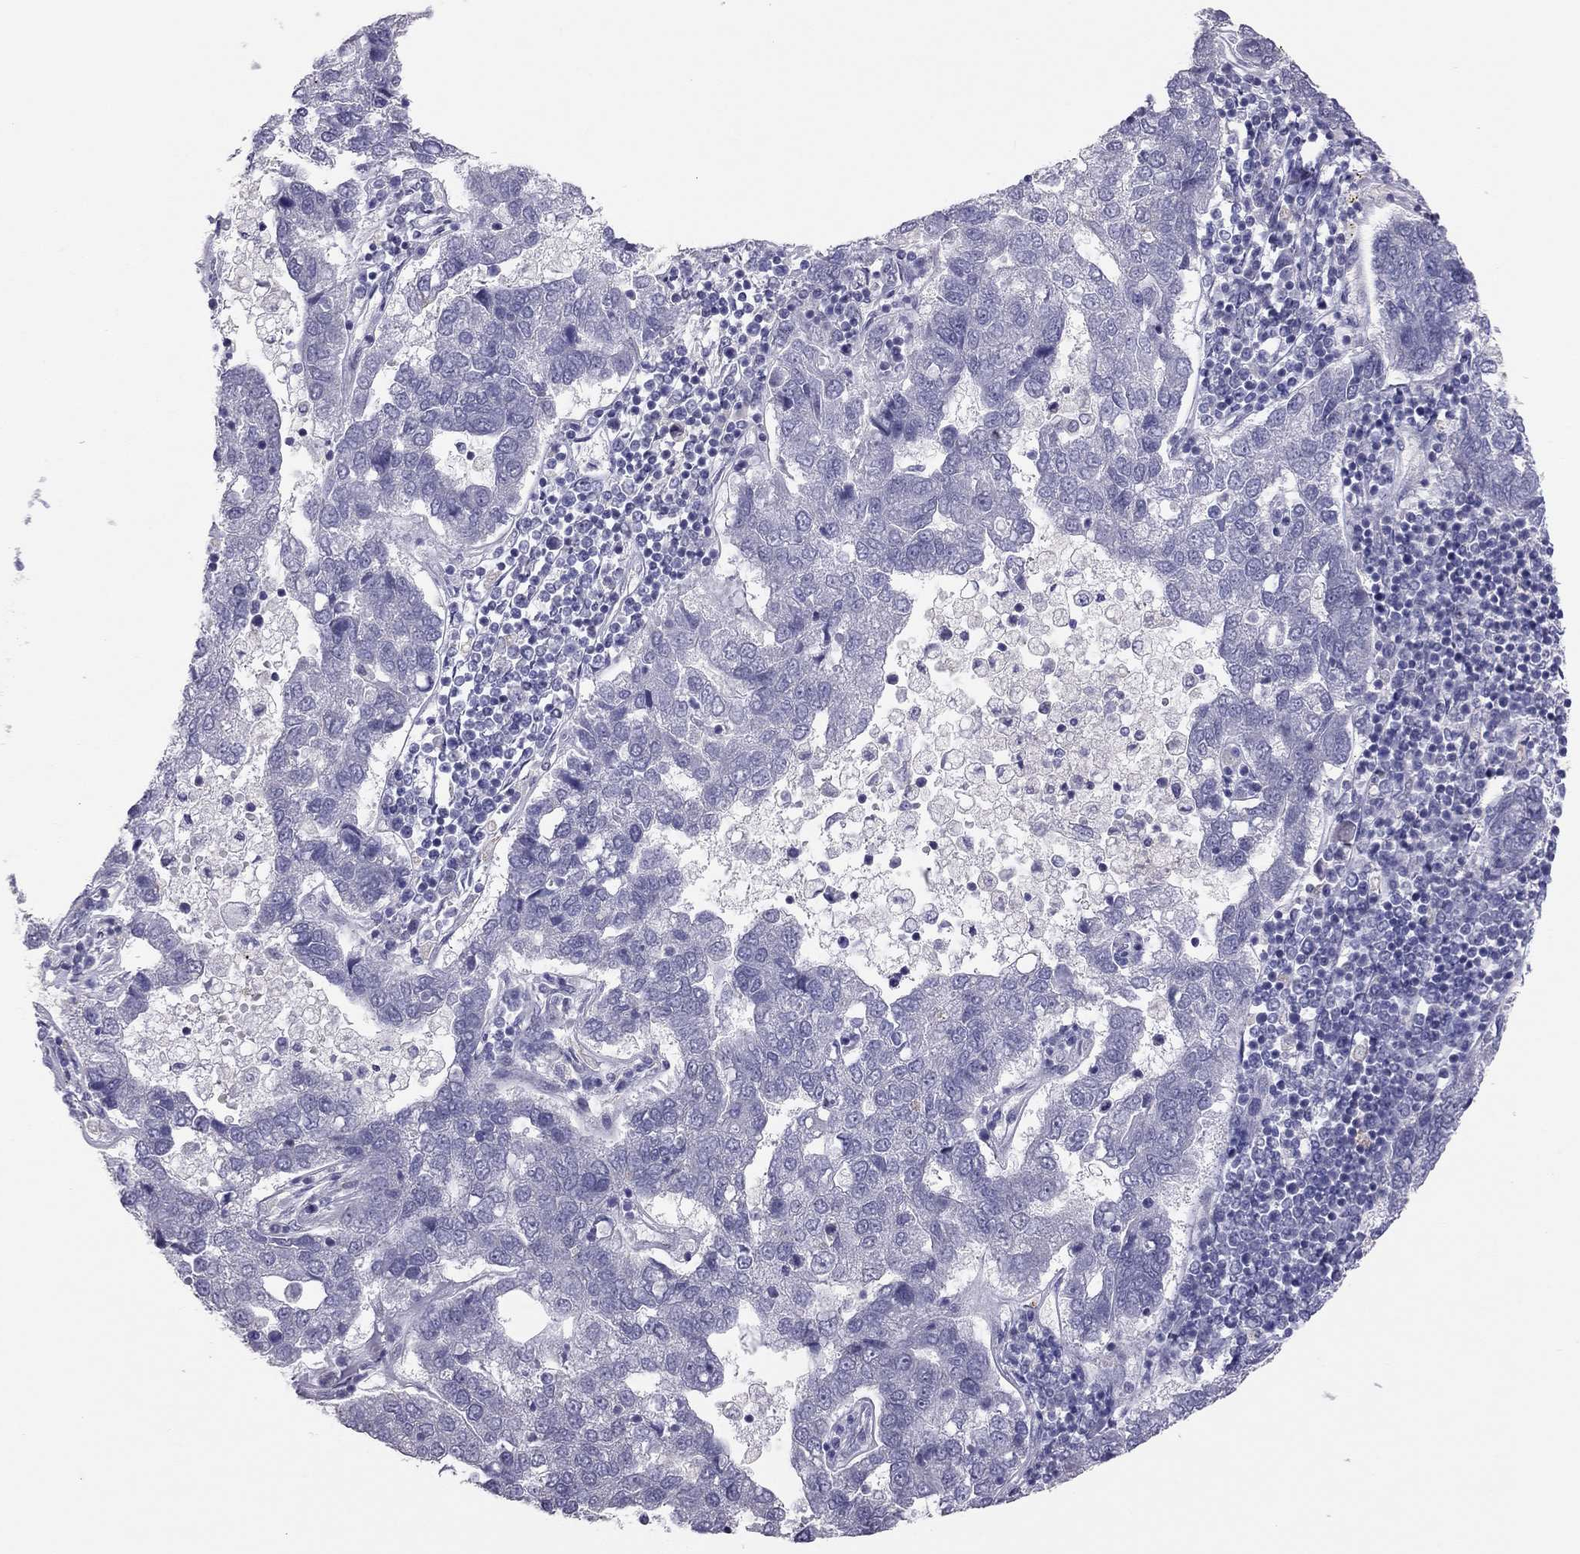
{"staining": {"intensity": "negative", "quantity": "none", "location": "none"}, "tissue": "pancreatic cancer", "cell_type": "Tumor cells", "image_type": "cancer", "snomed": [{"axis": "morphology", "description": "Adenocarcinoma, NOS"}, {"axis": "topography", "description": "Pancreas"}], "caption": "This is a photomicrograph of IHC staining of pancreatic adenocarcinoma, which shows no expression in tumor cells.", "gene": "HSF2BP", "patient": {"sex": "female", "age": 61}}